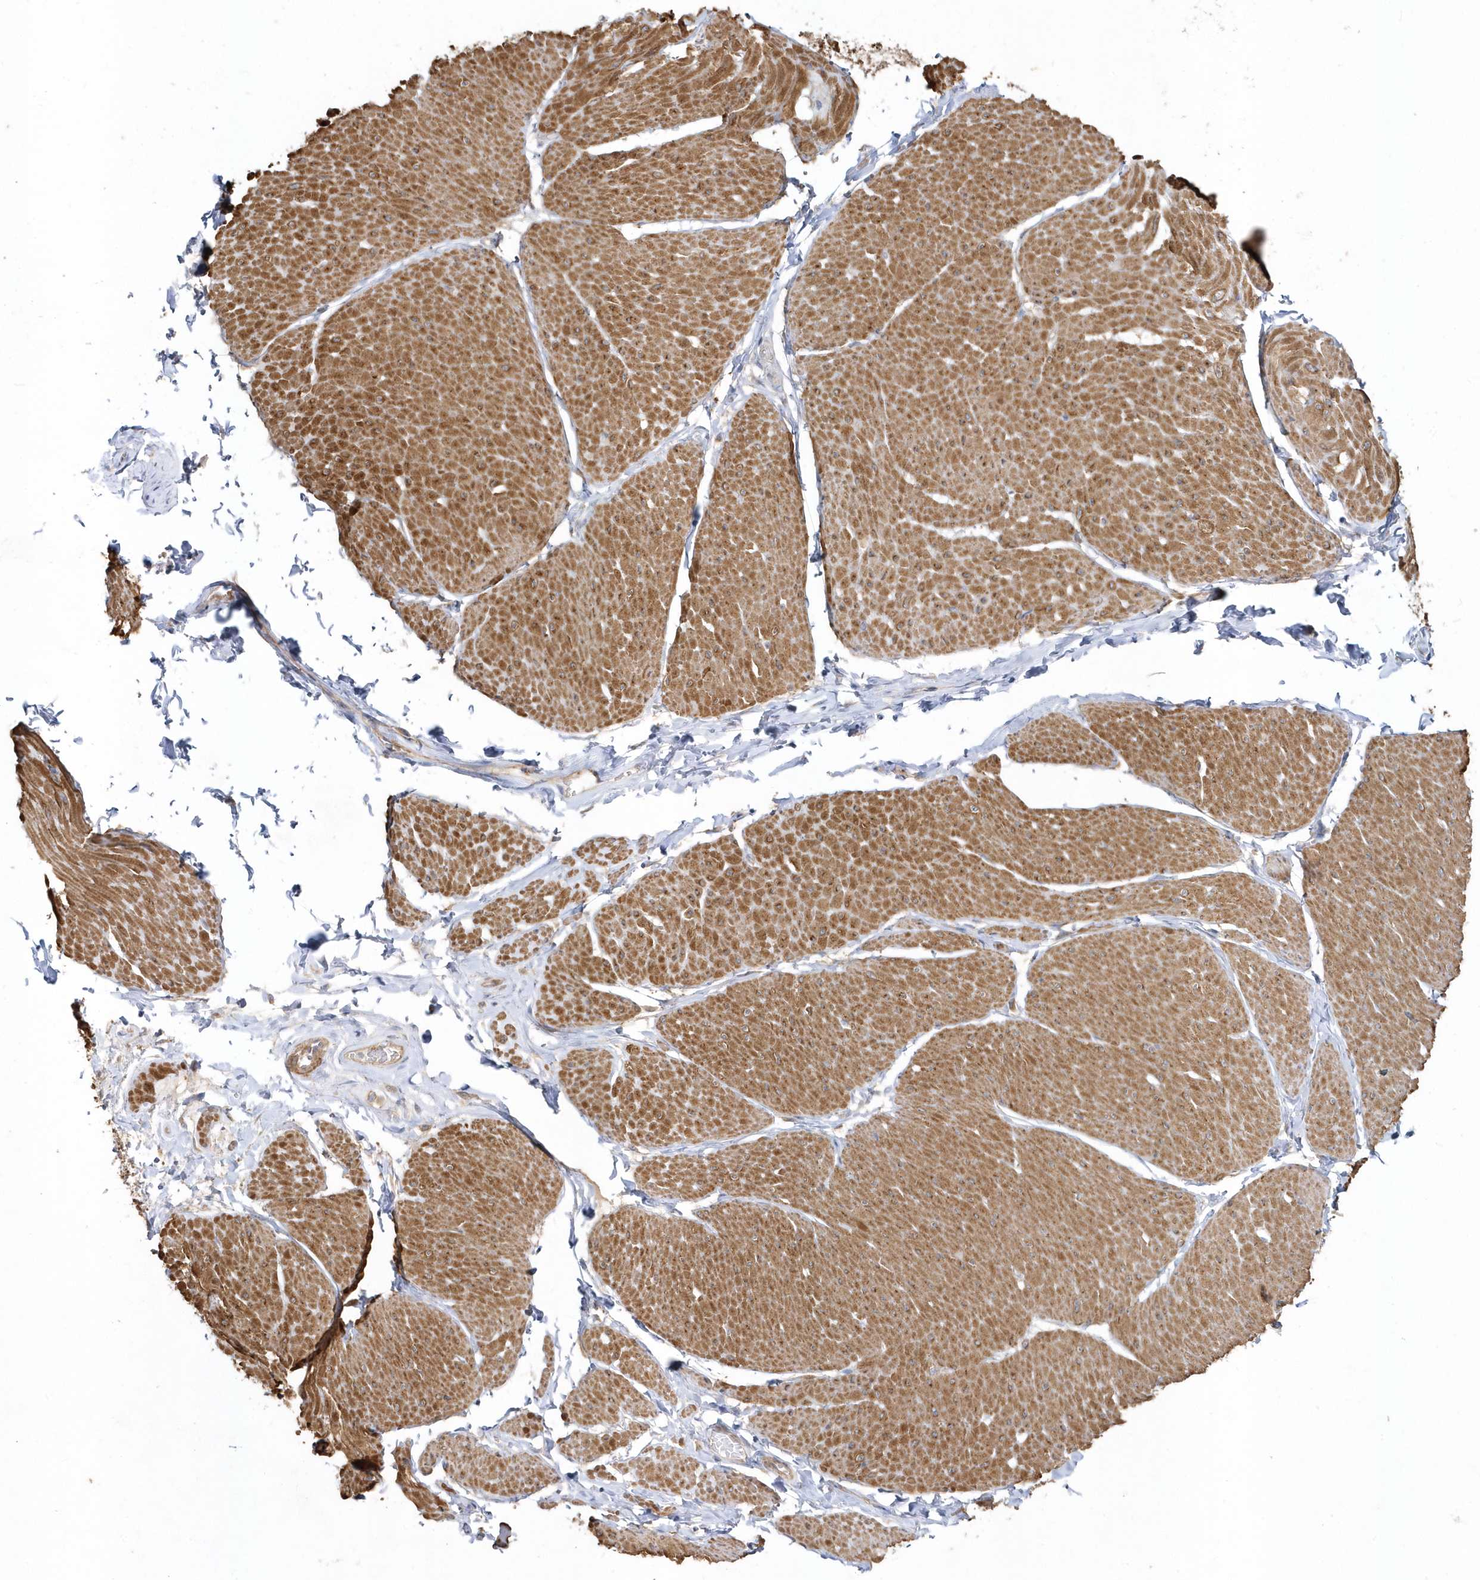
{"staining": {"intensity": "moderate", "quantity": ">75%", "location": "cytoplasmic/membranous"}, "tissue": "smooth muscle", "cell_type": "Smooth muscle cells", "image_type": "normal", "snomed": [{"axis": "morphology", "description": "Urothelial carcinoma, High grade"}, {"axis": "topography", "description": "Urinary bladder"}], "caption": "Immunohistochemical staining of benign human smooth muscle demonstrates medium levels of moderate cytoplasmic/membranous staining in about >75% of smooth muscle cells.", "gene": "LEXM", "patient": {"sex": "male", "age": 46}}